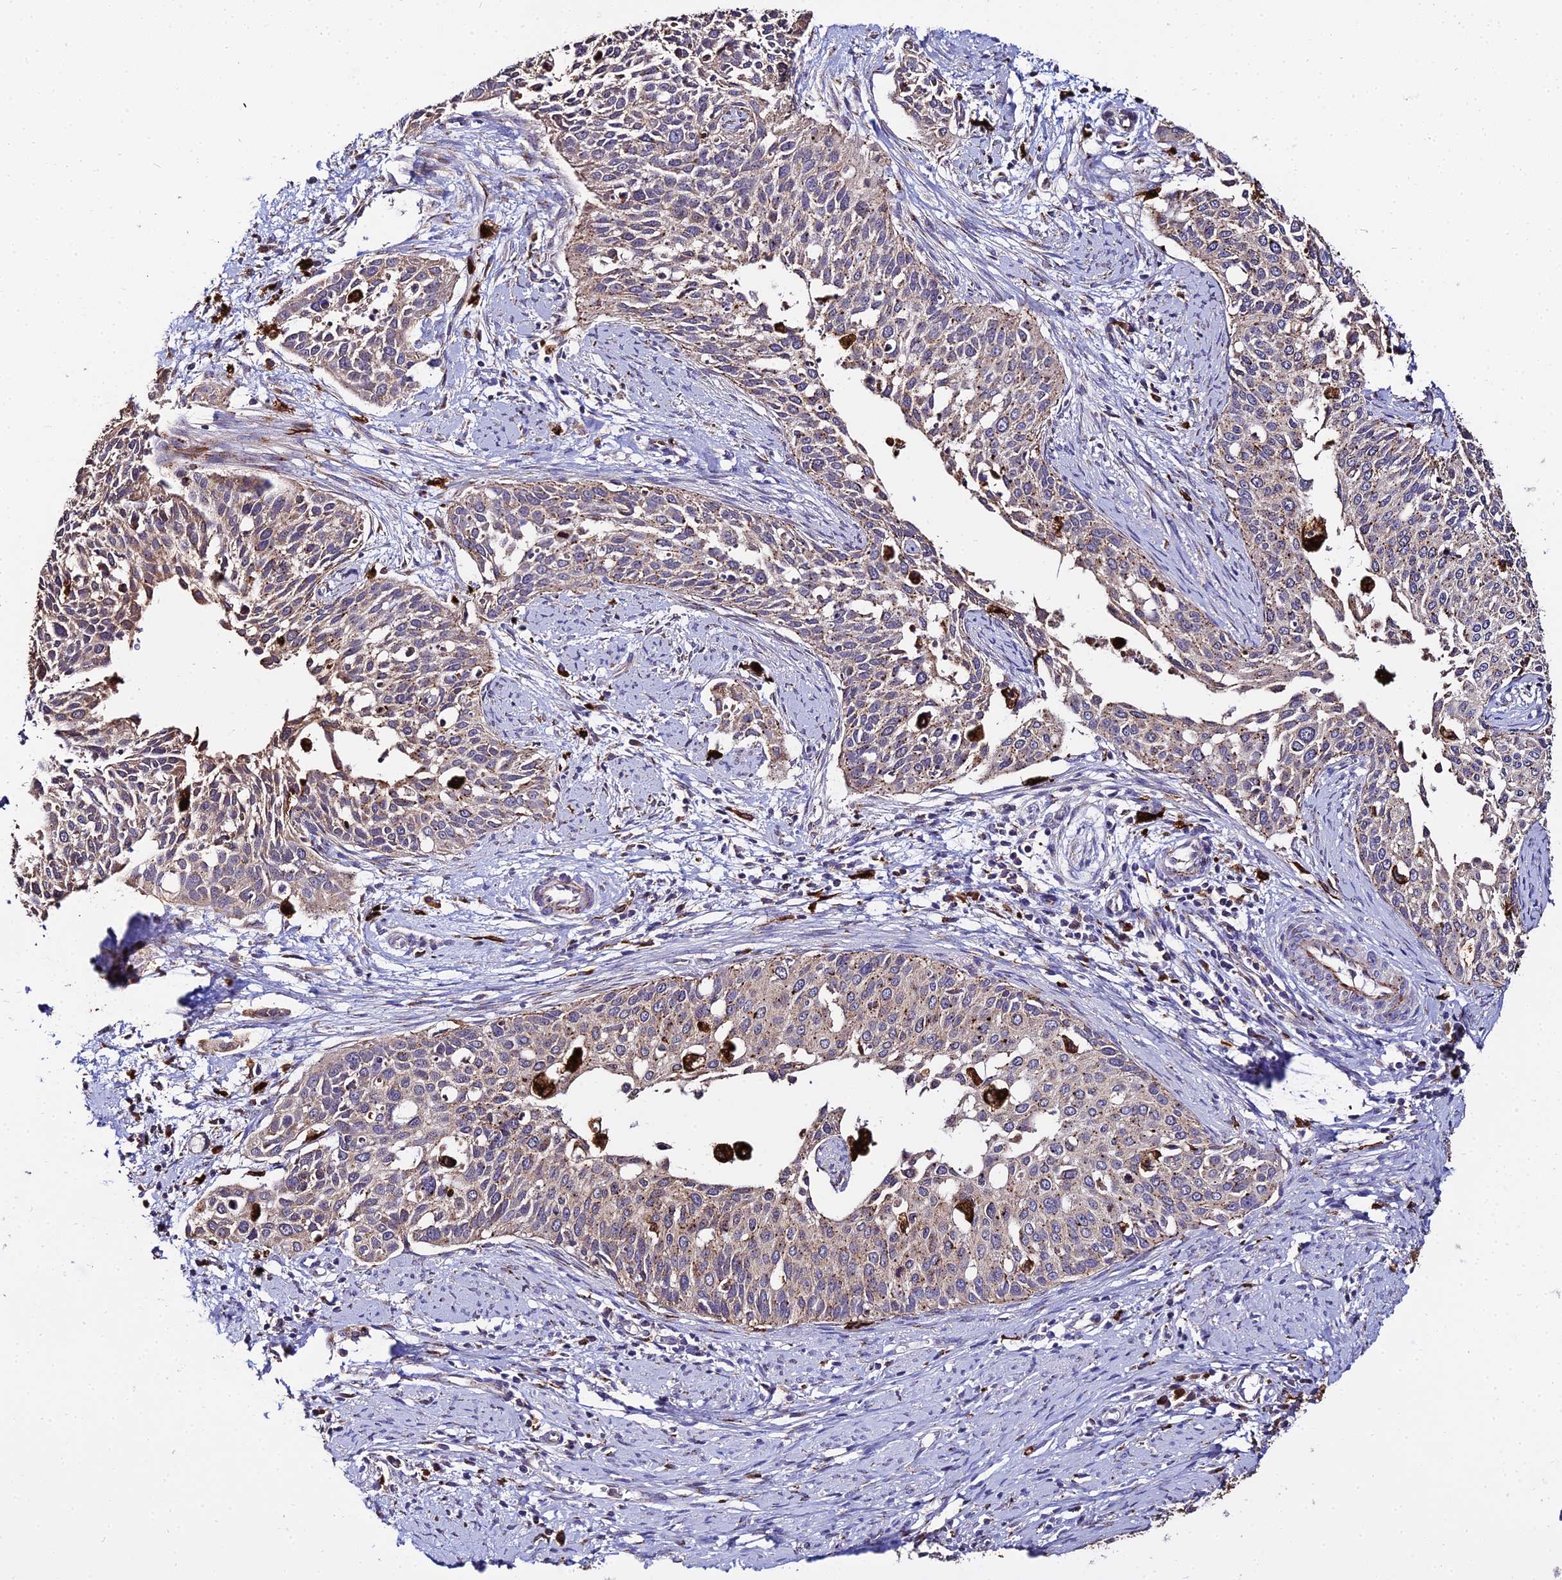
{"staining": {"intensity": "negative", "quantity": "none", "location": "none"}, "tissue": "cervical cancer", "cell_type": "Tumor cells", "image_type": "cancer", "snomed": [{"axis": "morphology", "description": "Squamous cell carcinoma, NOS"}, {"axis": "topography", "description": "Cervix"}], "caption": "Tumor cells show no significant protein positivity in cervical cancer (squamous cell carcinoma).", "gene": "PEX19", "patient": {"sex": "female", "age": 44}}